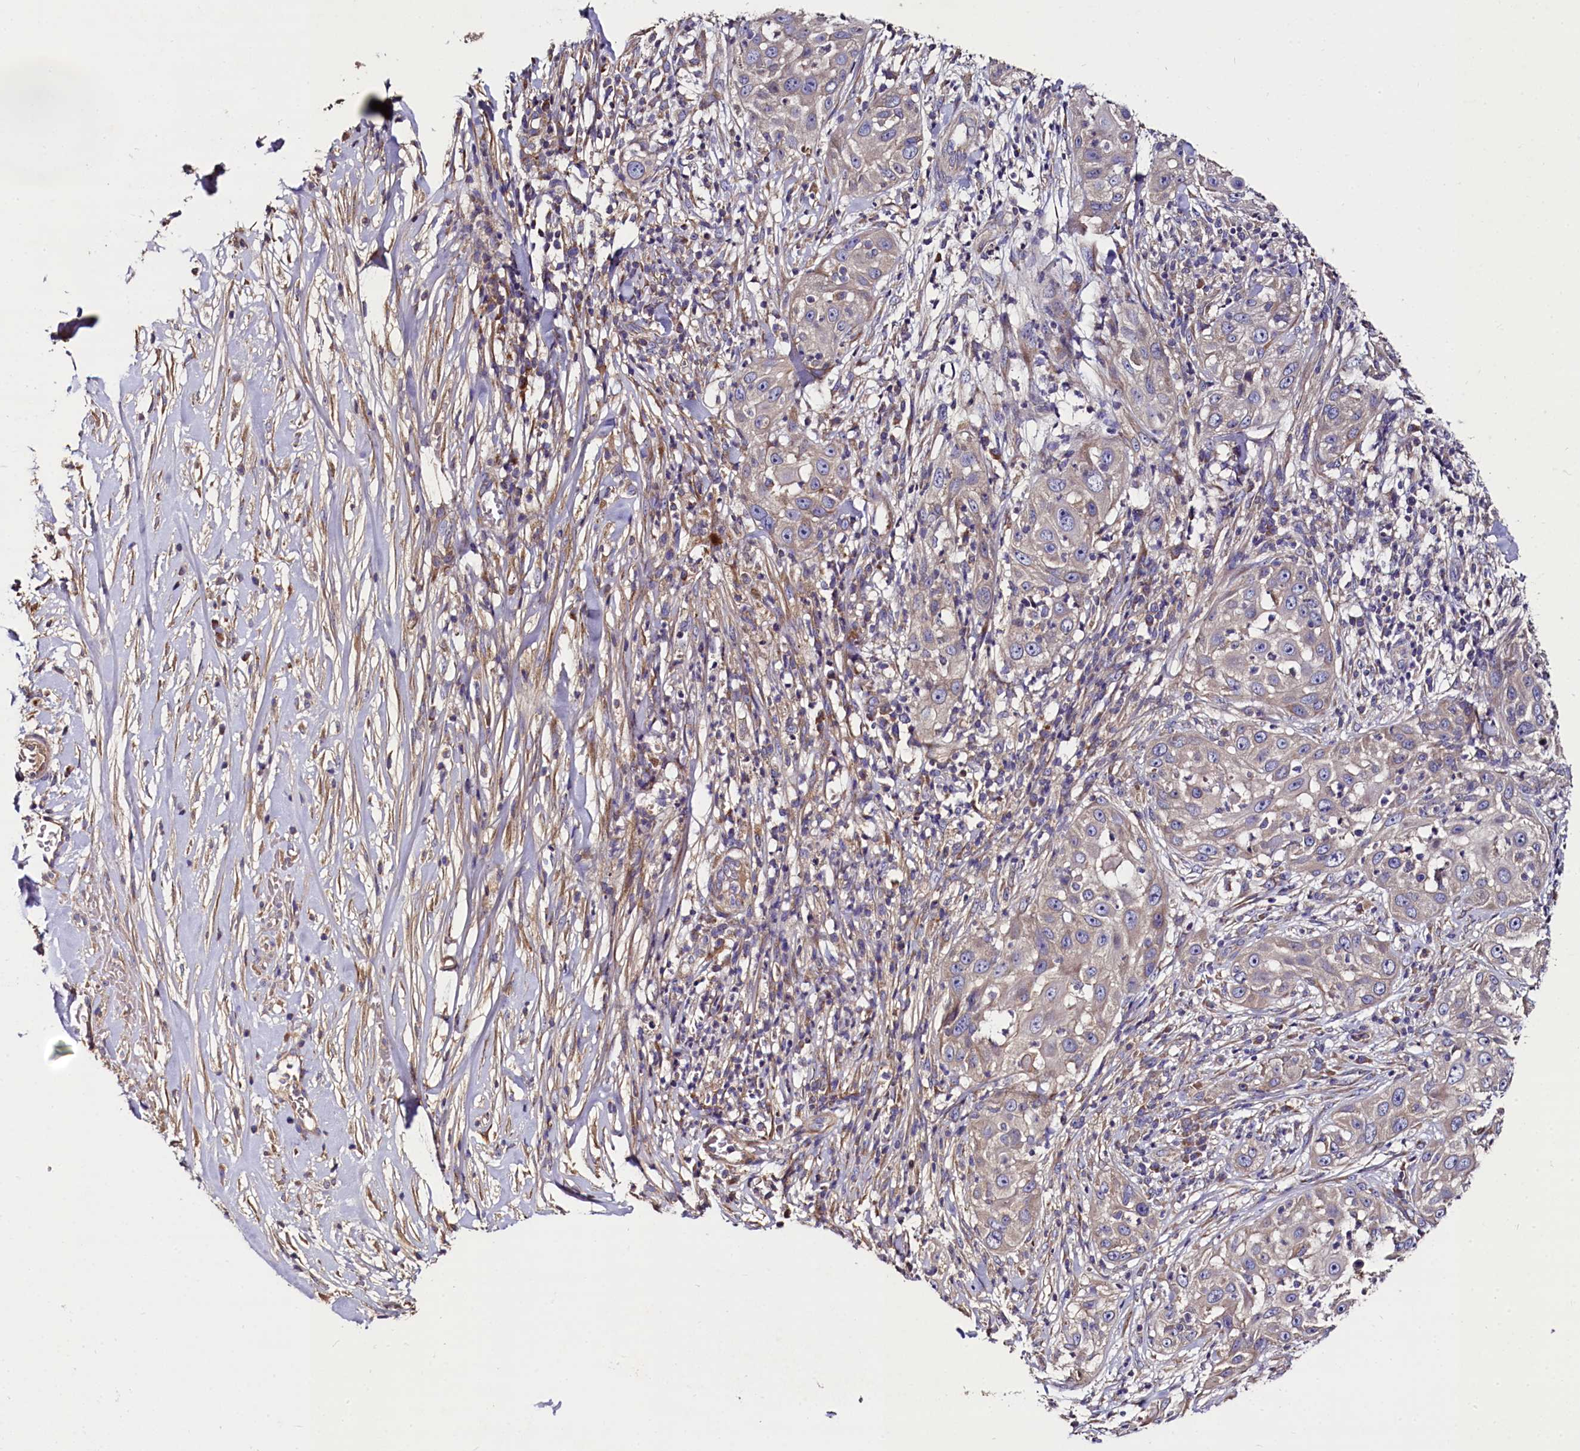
{"staining": {"intensity": "weak", "quantity": "25%-75%", "location": "cytoplasmic/membranous"}, "tissue": "skin cancer", "cell_type": "Tumor cells", "image_type": "cancer", "snomed": [{"axis": "morphology", "description": "Squamous cell carcinoma, NOS"}, {"axis": "topography", "description": "Skin"}], "caption": "Immunohistochemistry (IHC) photomicrograph of neoplastic tissue: skin cancer stained using immunohistochemistry shows low levels of weak protein expression localized specifically in the cytoplasmic/membranous of tumor cells, appearing as a cytoplasmic/membranous brown color.", "gene": "SPRYD3", "patient": {"sex": "female", "age": 44}}